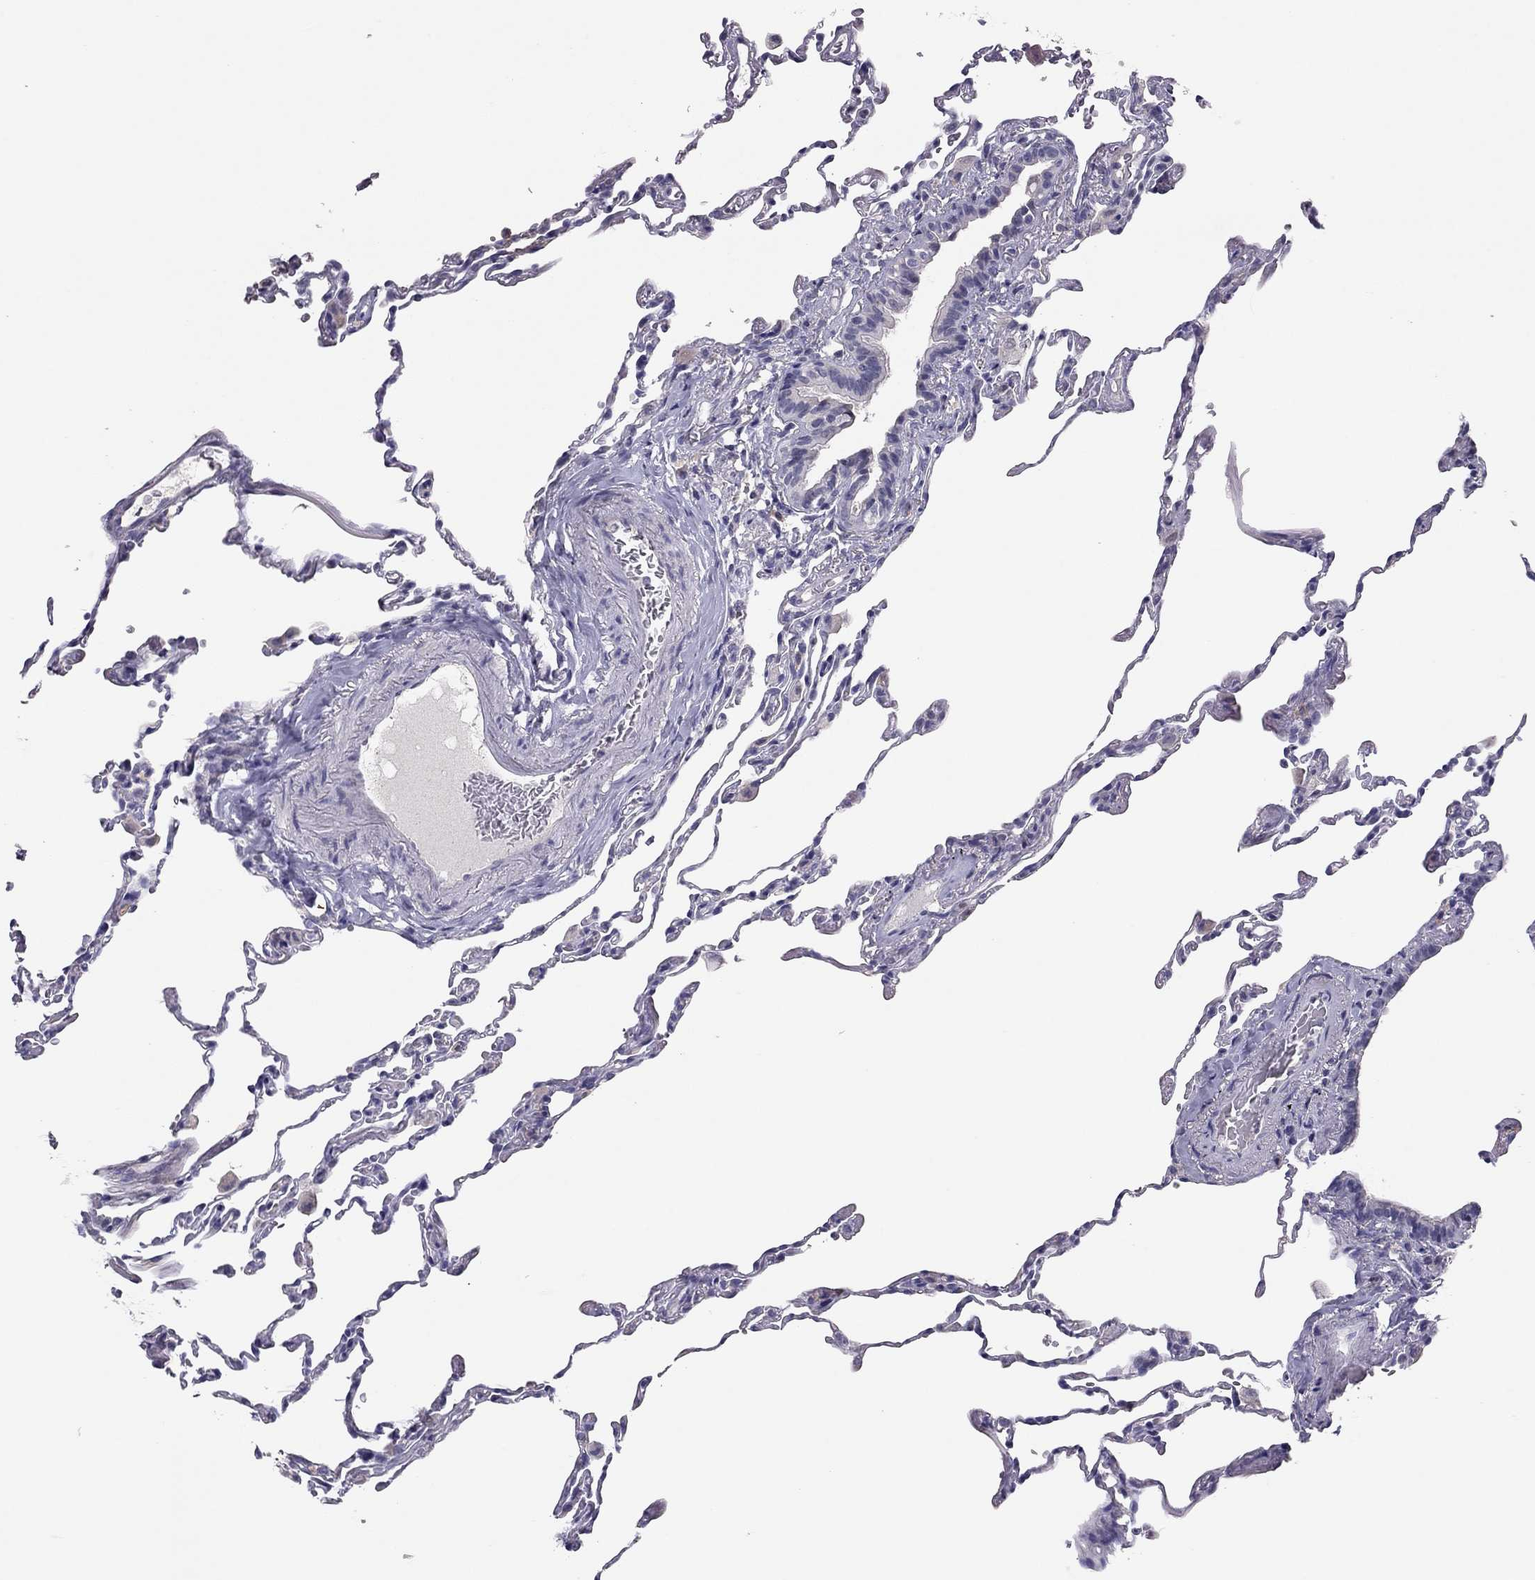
{"staining": {"intensity": "negative", "quantity": "none", "location": "none"}, "tissue": "lung", "cell_type": "Alveolar cells", "image_type": "normal", "snomed": [{"axis": "morphology", "description": "Normal tissue, NOS"}, {"axis": "topography", "description": "Lung"}], "caption": "High power microscopy histopathology image of an immunohistochemistry (IHC) image of unremarkable lung, revealing no significant positivity in alveolar cells. Brightfield microscopy of immunohistochemistry stained with DAB (3,3'-diaminobenzidine) (brown) and hematoxylin (blue), captured at high magnification.", "gene": "ADORA2A", "patient": {"sex": "female", "age": 57}}